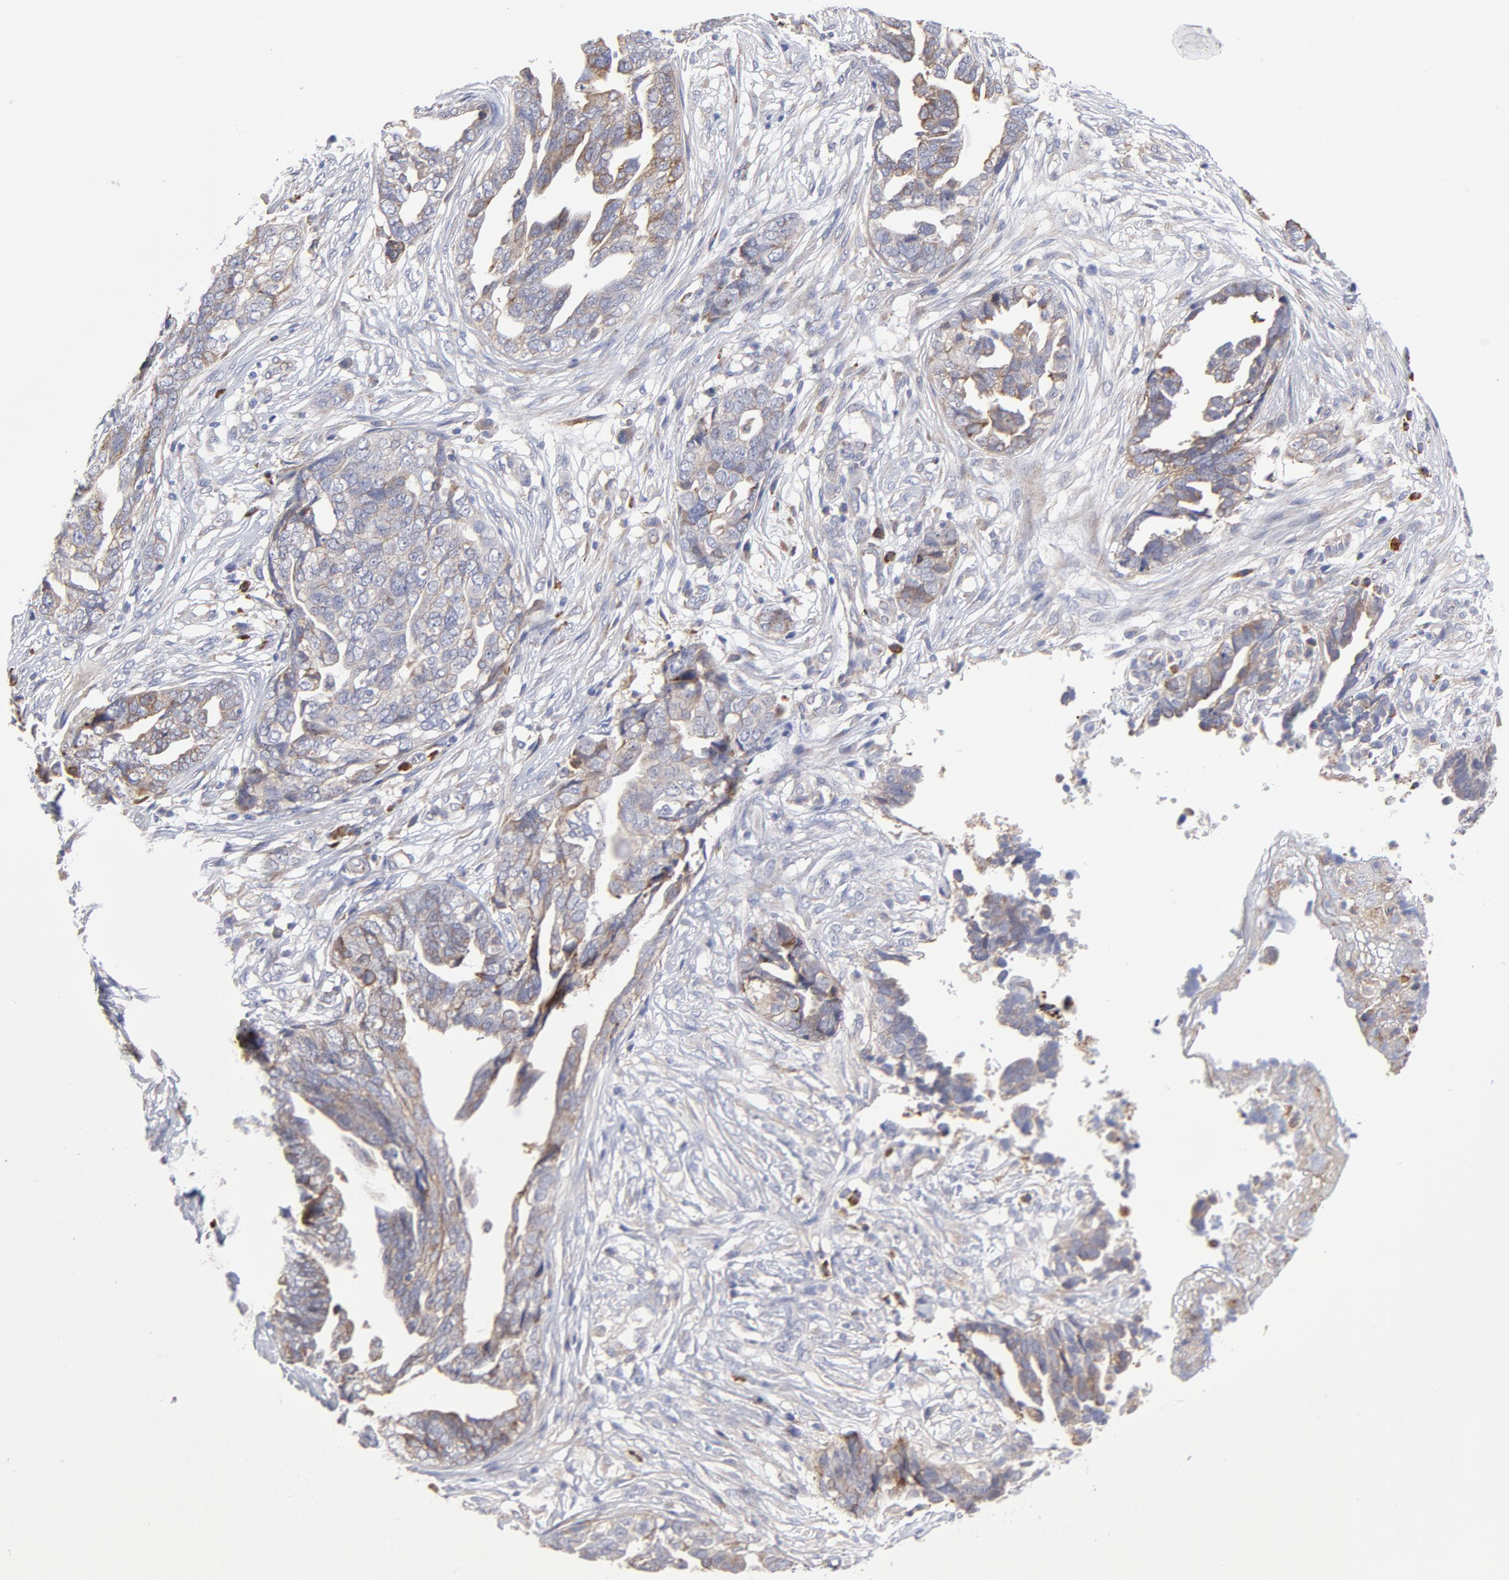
{"staining": {"intensity": "negative", "quantity": "none", "location": "none"}, "tissue": "ovarian cancer", "cell_type": "Tumor cells", "image_type": "cancer", "snomed": [{"axis": "morphology", "description": "Normal tissue, NOS"}, {"axis": "morphology", "description": "Cystadenocarcinoma, serous, NOS"}, {"axis": "topography", "description": "Fallopian tube"}, {"axis": "topography", "description": "Ovary"}], "caption": "Immunohistochemistry of ovarian cancer (serous cystadenocarcinoma) exhibits no positivity in tumor cells. The staining is performed using DAB brown chromogen with nuclei counter-stained in using hematoxylin.", "gene": "RAPGEF3", "patient": {"sex": "female", "age": 56}}